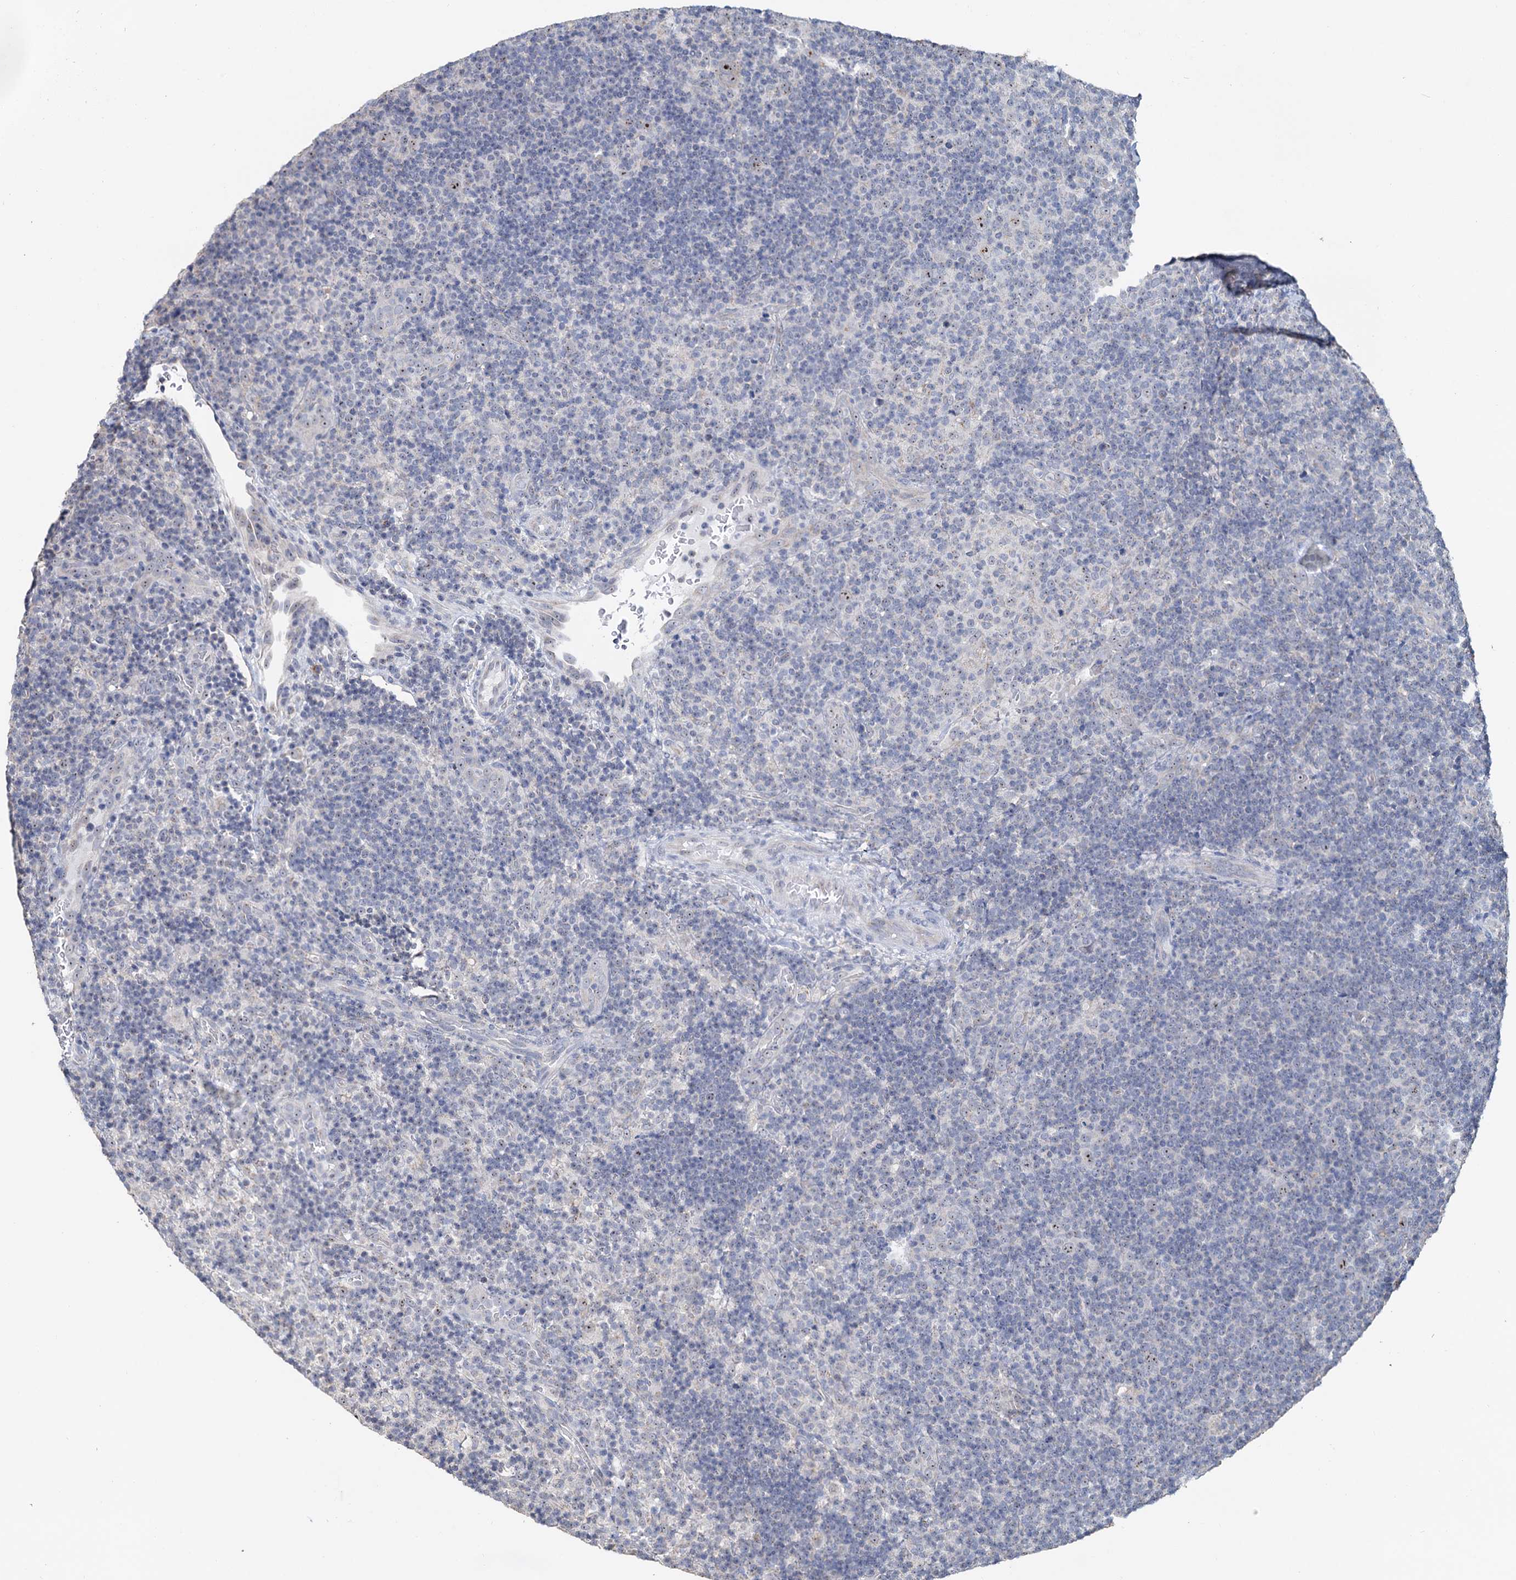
{"staining": {"intensity": "moderate", "quantity": ">75%", "location": "nuclear"}, "tissue": "lymphoma", "cell_type": "Tumor cells", "image_type": "cancer", "snomed": [{"axis": "morphology", "description": "Hodgkin's disease, NOS"}, {"axis": "topography", "description": "Lymph node"}], "caption": "DAB (3,3'-diaminobenzidine) immunohistochemical staining of lymphoma displays moderate nuclear protein positivity in about >75% of tumor cells.", "gene": "C2CD3", "patient": {"sex": "female", "age": 57}}